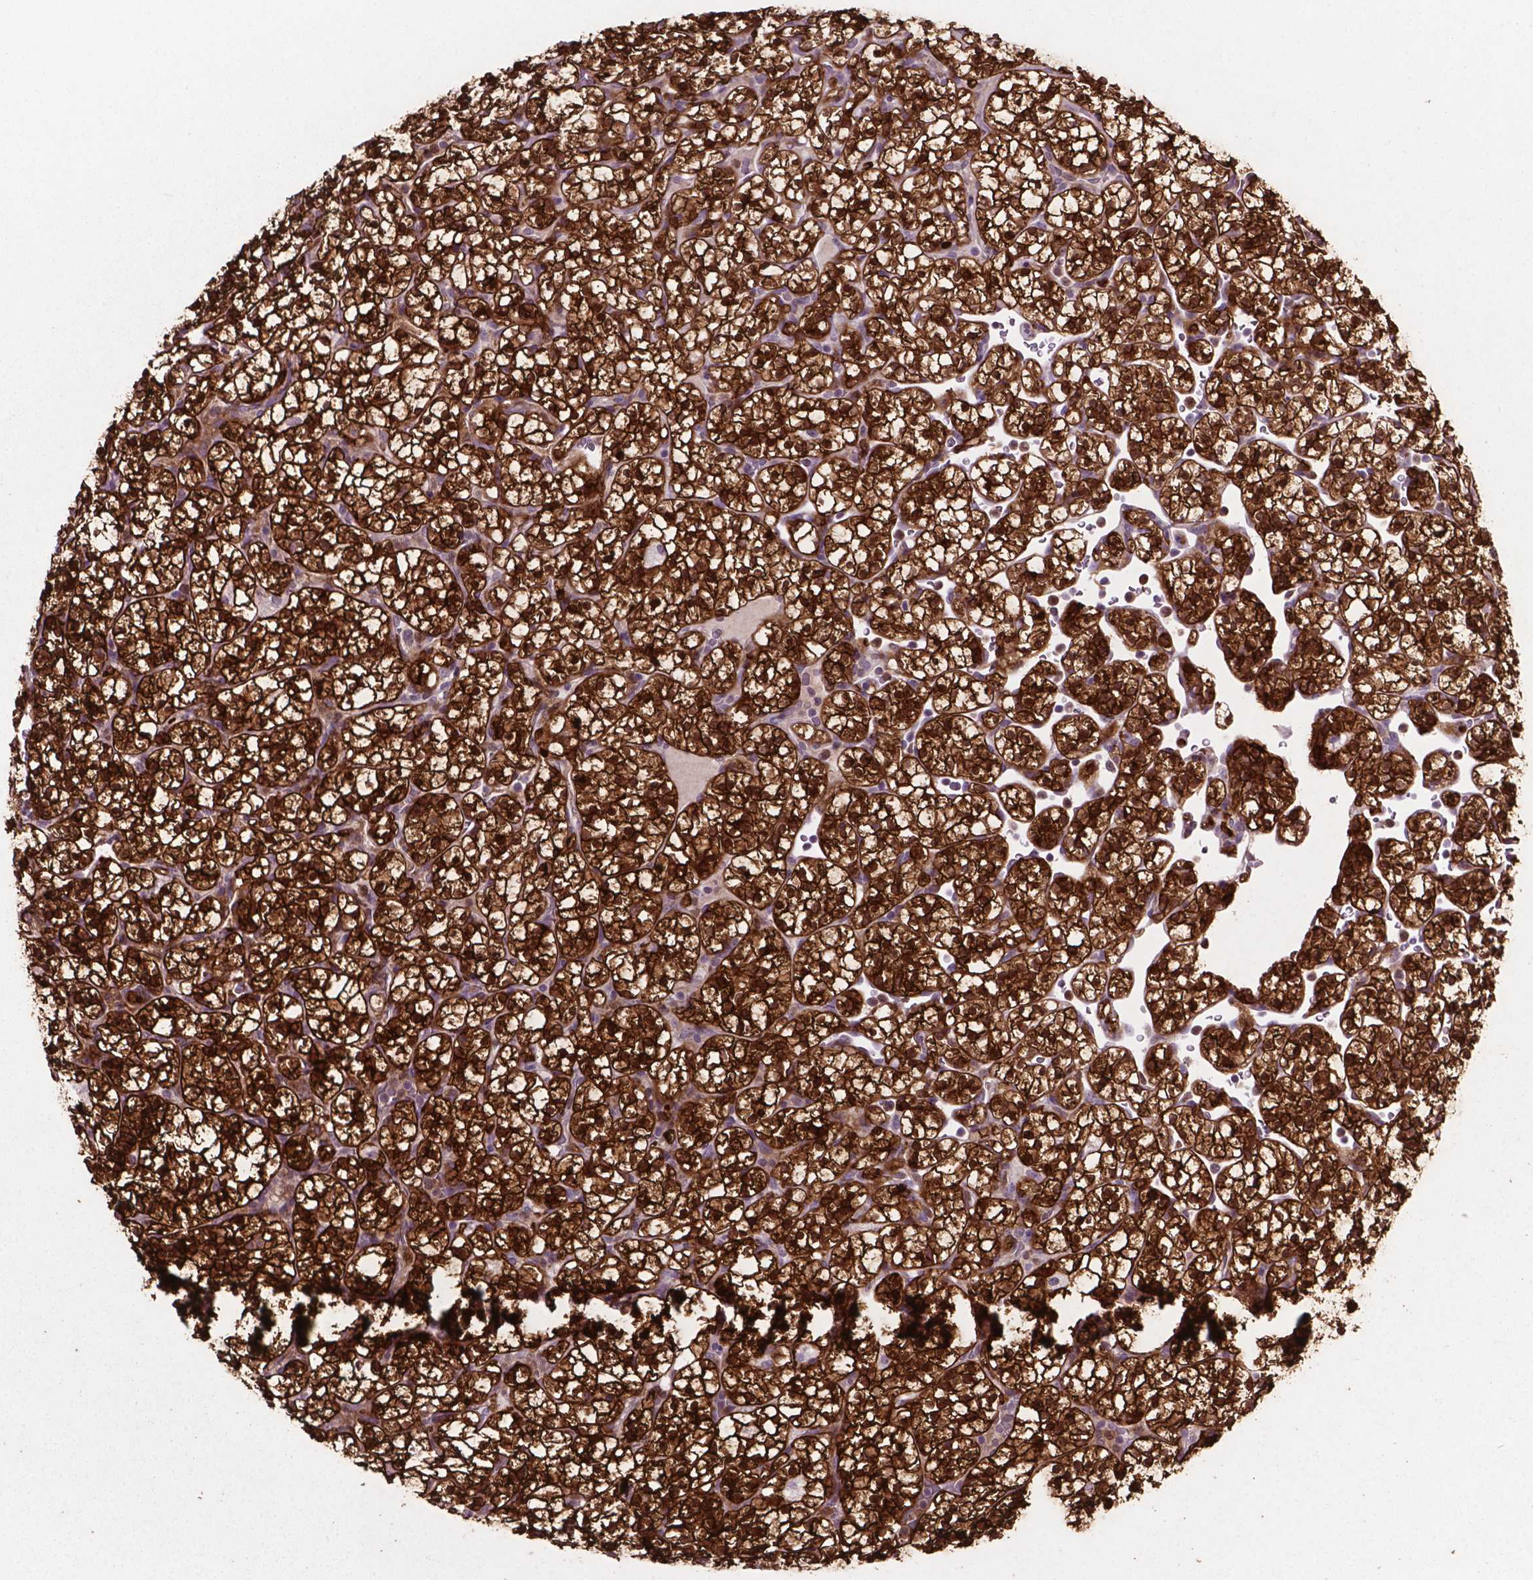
{"staining": {"intensity": "strong", "quantity": ">75%", "location": "cytoplasmic/membranous"}, "tissue": "renal cancer", "cell_type": "Tumor cells", "image_type": "cancer", "snomed": [{"axis": "morphology", "description": "Adenocarcinoma, NOS"}, {"axis": "topography", "description": "Kidney"}], "caption": "This is a micrograph of IHC staining of renal adenocarcinoma, which shows strong staining in the cytoplasmic/membranous of tumor cells.", "gene": "LDHA", "patient": {"sex": "female", "age": 89}}